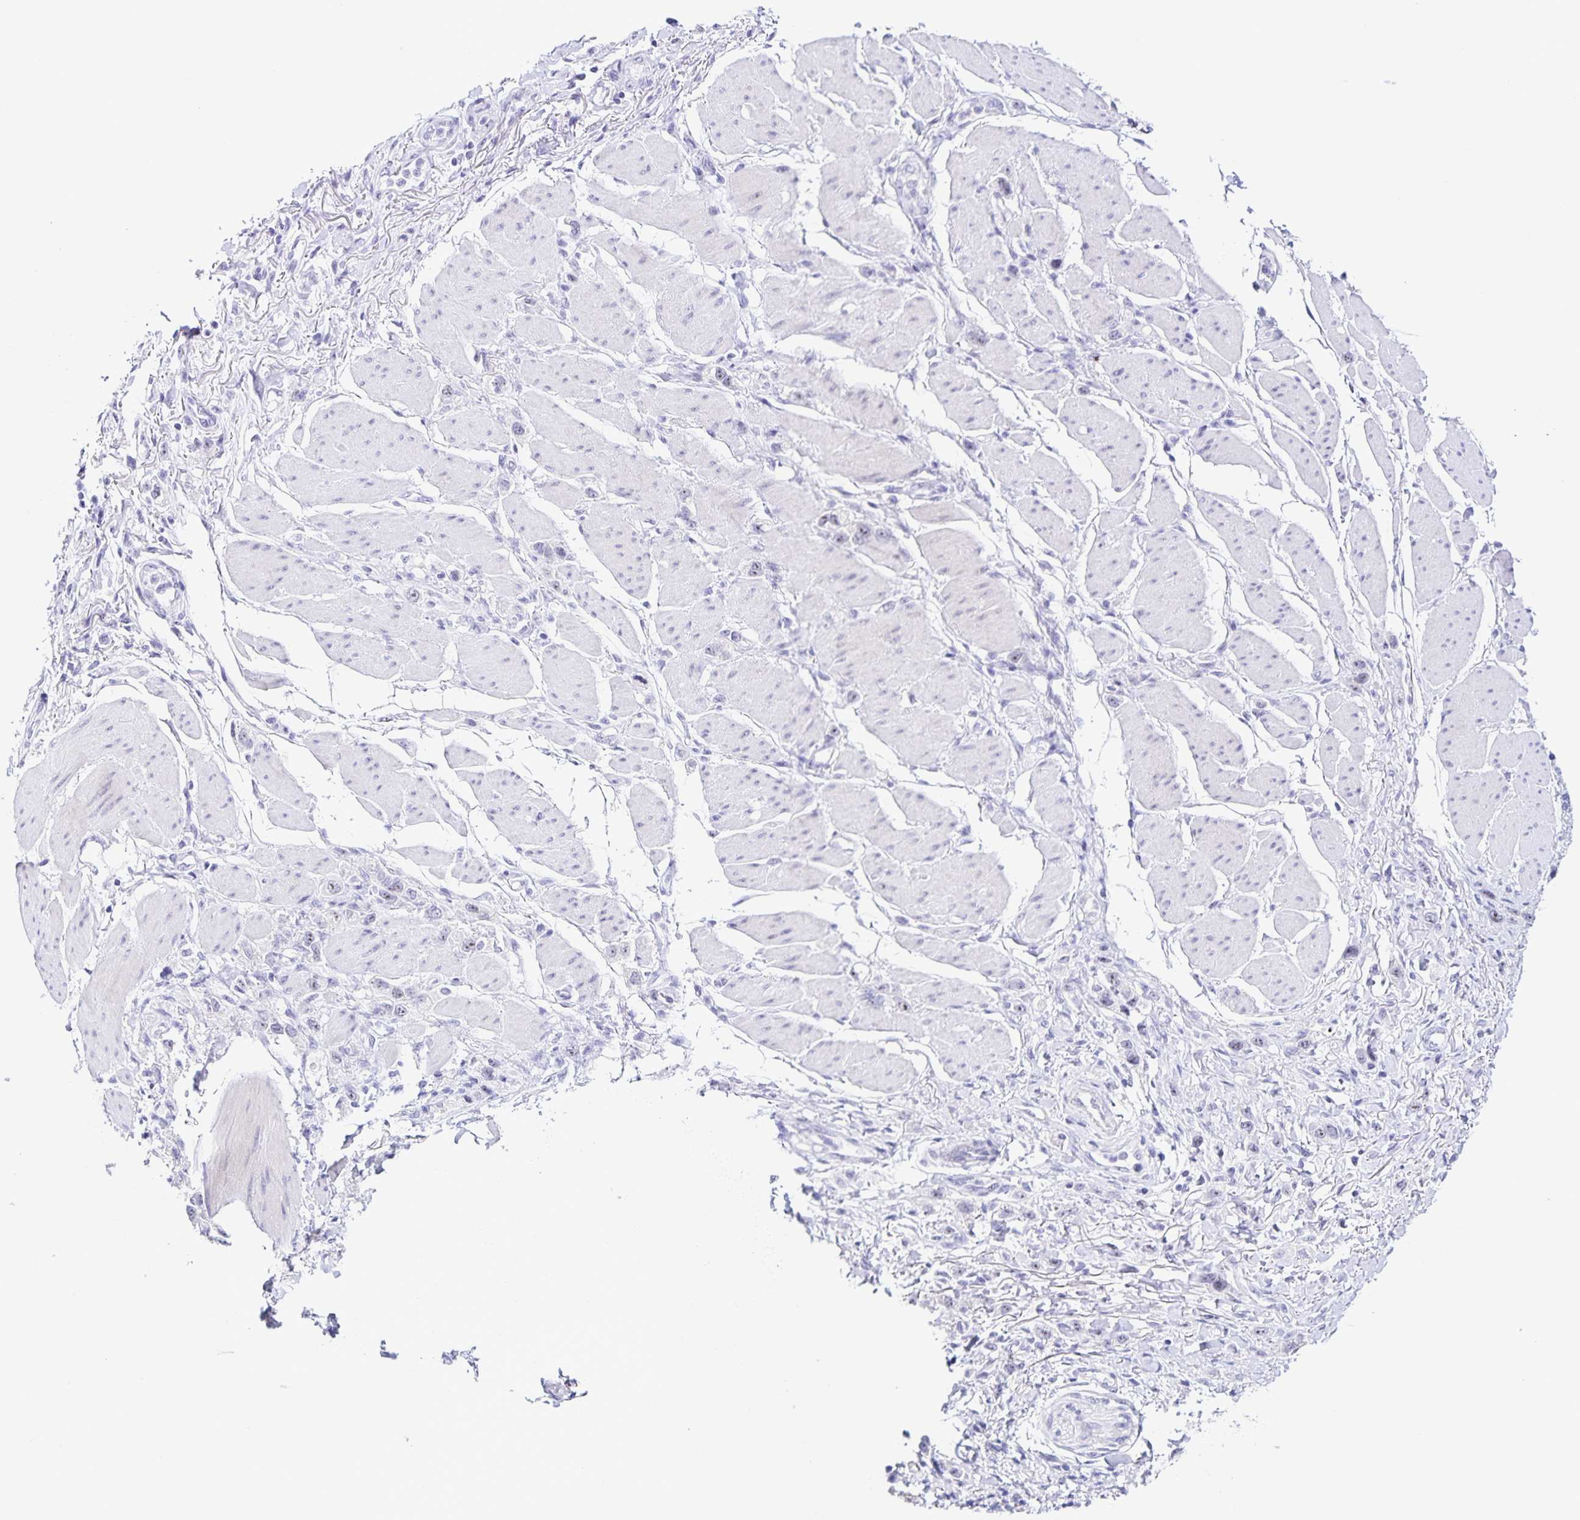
{"staining": {"intensity": "negative", "quantity": "none", "location": "none"}, "tissue": "stomach cancer", "cell_type": "Tumor cells", "image_type": "cancer", "snomed": [{"axis": "morphology", "description": "Adenocarcinoma, NOS"}, {"axis": "topography", "description": "Stomach"}], "caption": "This is an immunohistochemistry image of human adenocarcinoma (stomach). There is no staining in tumor cells.", "gene": "FAM170A", "patient": {"sex": "female", "age": 65}}